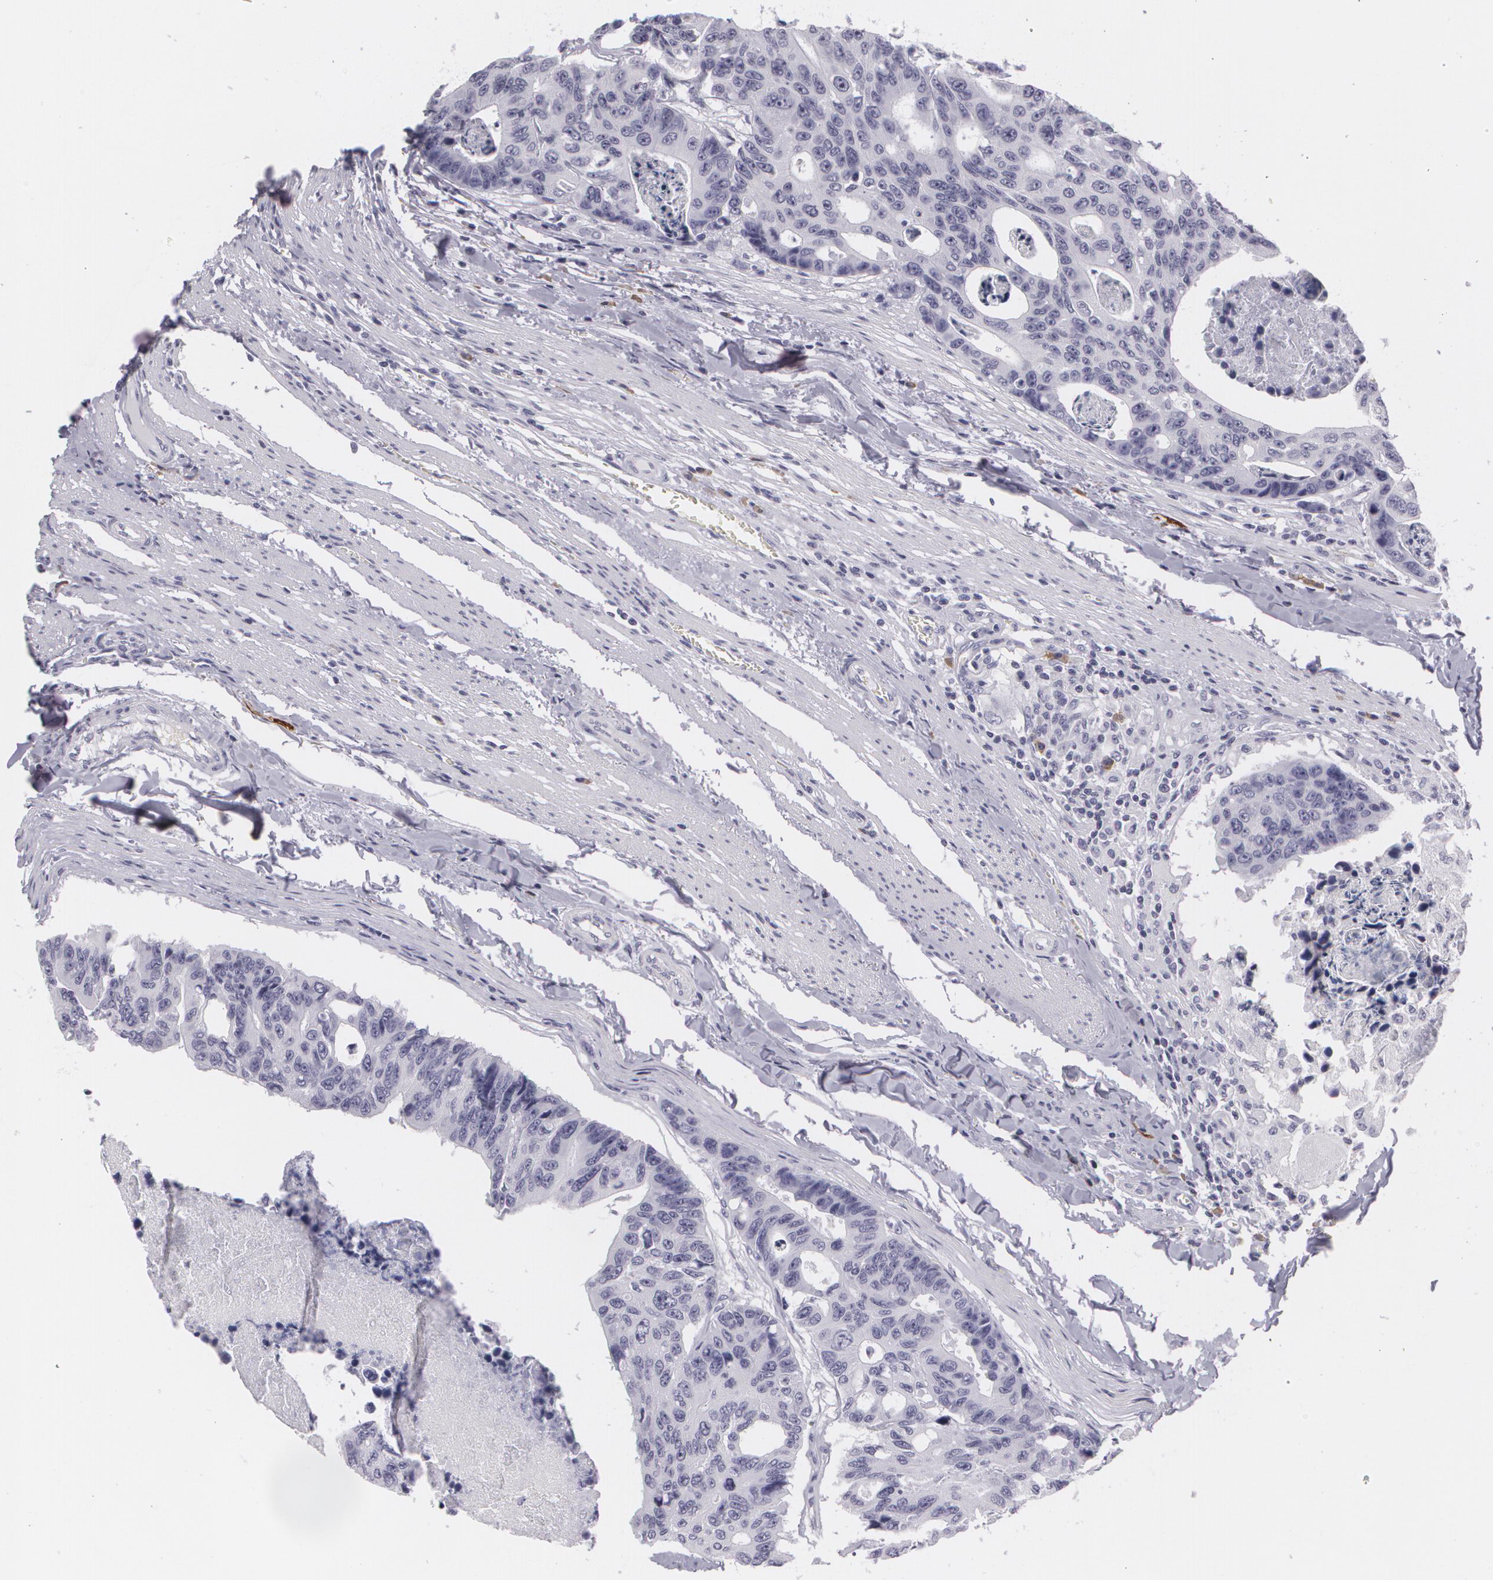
{"staining": {"intensity": "negative", "quantity": "none", "location": "none"}, "tissue": "colorectal cancer", "cell_type": "Tumor cells", "image_type": "cancer", "snomed": [{"axis": "morphology", "description": "Adenocarcinoma, NOS"}, {"axis": "topography", "description": "Colon"}], "caption": "An immunohistochemistry photomicrograph of colorectal adenocarcinoma is shown. There is no staining in tumor cells of colorectal adenocarcinoma.", "gene": "MAP2", "patient": {"sex": "female", "age": 86}}